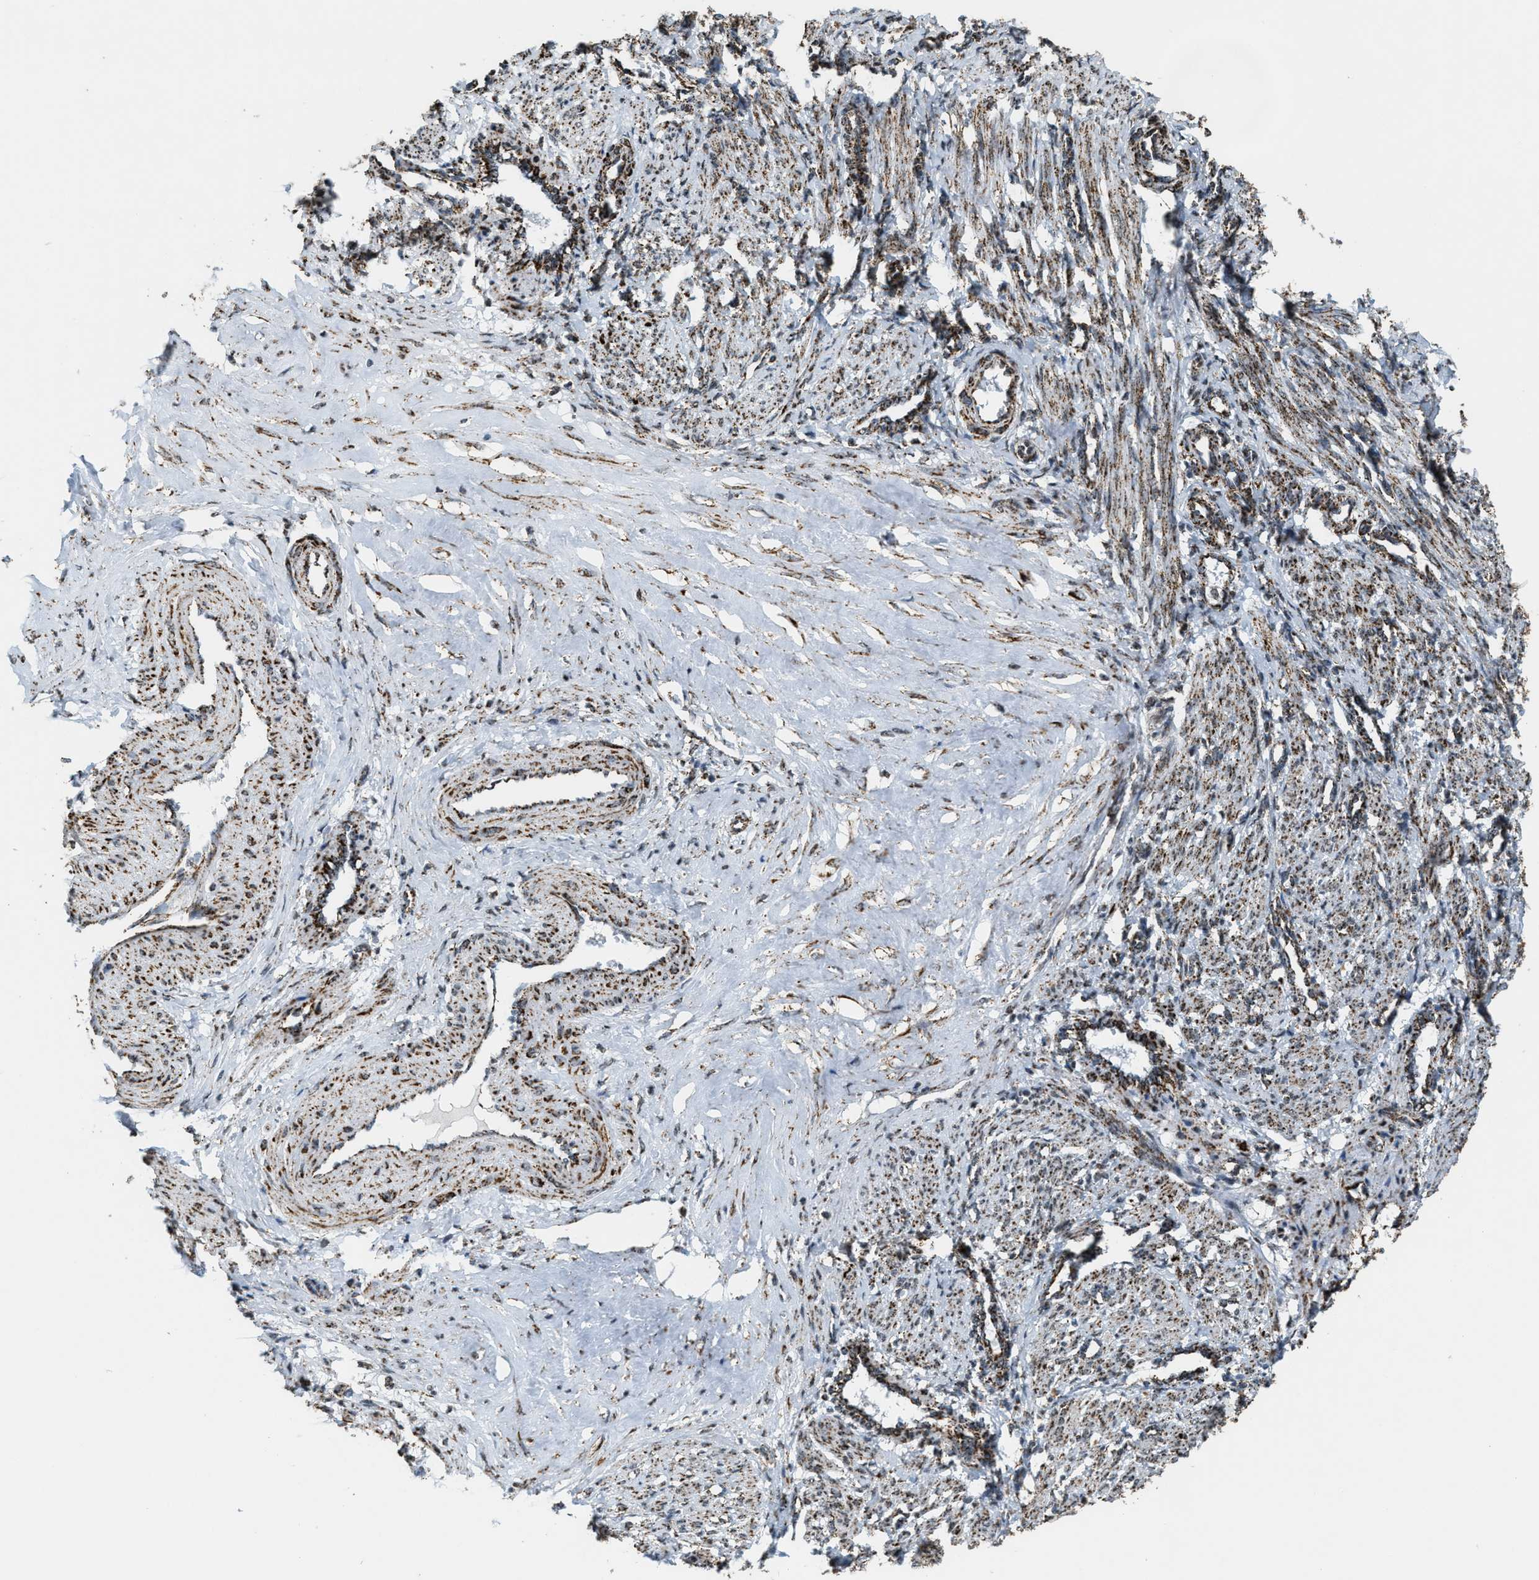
{"staining": {"intensity": "moderate", "quantity": ">75%", "location": "cytoplasmic/membranous"}, "tissue": "smooth muscle", "cell_type": "Smooth muscle cells", "image_type": "normal", "snomed": [{"axis": "morphology", "description": "Normal tissue, NOS"}, {"axis": "topography", "description": "Endometrium"}], "caption": "Immunohistochemistry (IHC) histopathology image of benign smooth muscle: human smooth muscle stained using immunohistochemistry (IHC) shows medium levels of moderate protein expression localized specifically in the cytoplasmic/membranous of smooth muscle cells, appearing as a cytoplasmic/membranous brown color.", "gene": "HIBADH", "patient": {"sex": "female", "age": 33}}